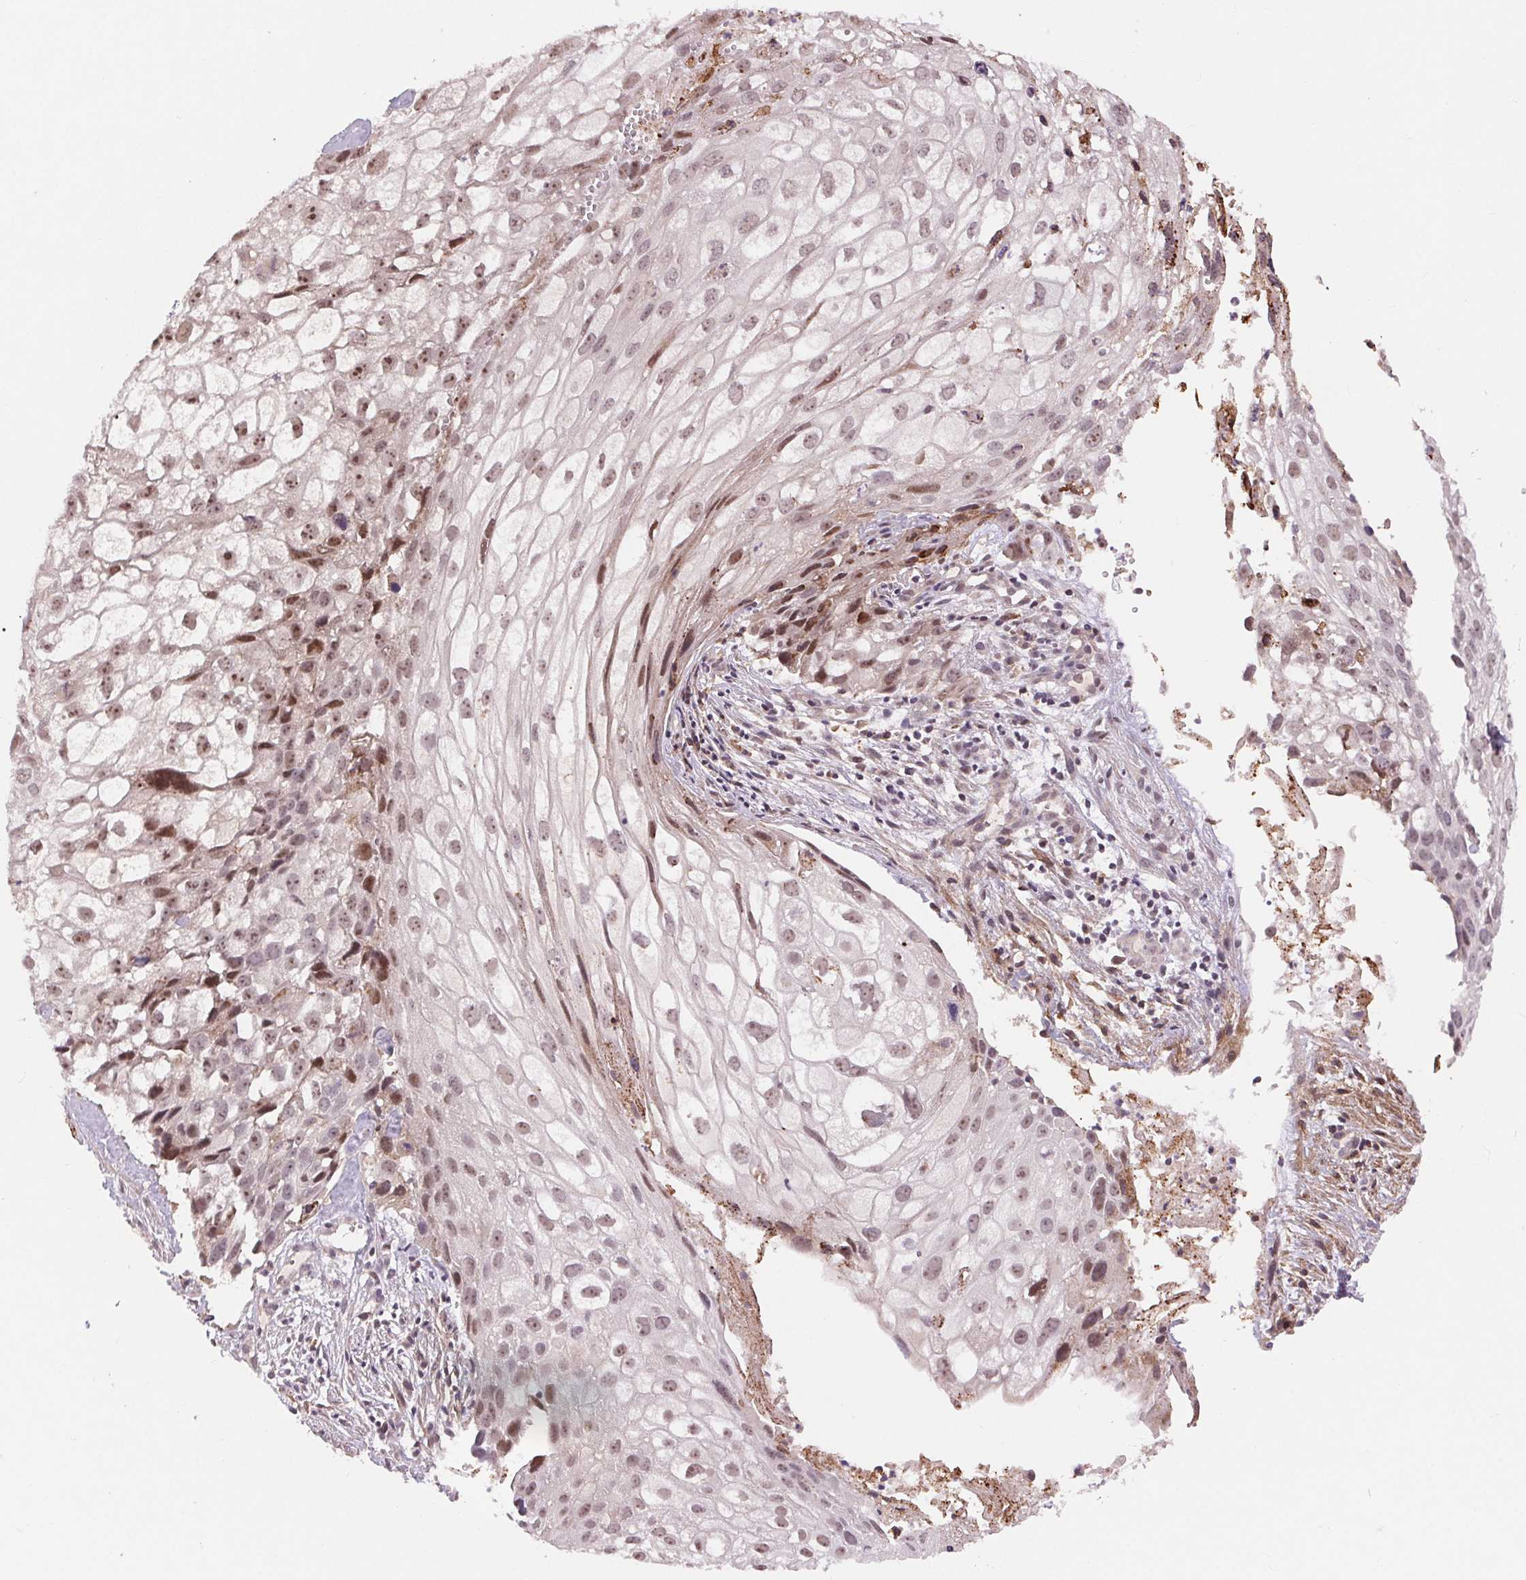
{"staining": {"intensity": "moderate", "quantity": "25%-75%", "location": "nuclear"}, "tissue": "cervical cancer", "cell_type": "Tumor cells", "image_type": "cancer", "snomed": [{"axis": "morphology", "description": "Squamous cell carcinoma, NOS"}, {"axis": "topography", "description": "Cervix"}], "caption": "Human cervical cancer (squamous cell carcinoma) stained with a brown dye exhibits moderate nuclear positive positivity in approximately 25%-75% of tumor cells.", "gene": "CHMP4B", "patient": {"sex": "female", "age": 53}}